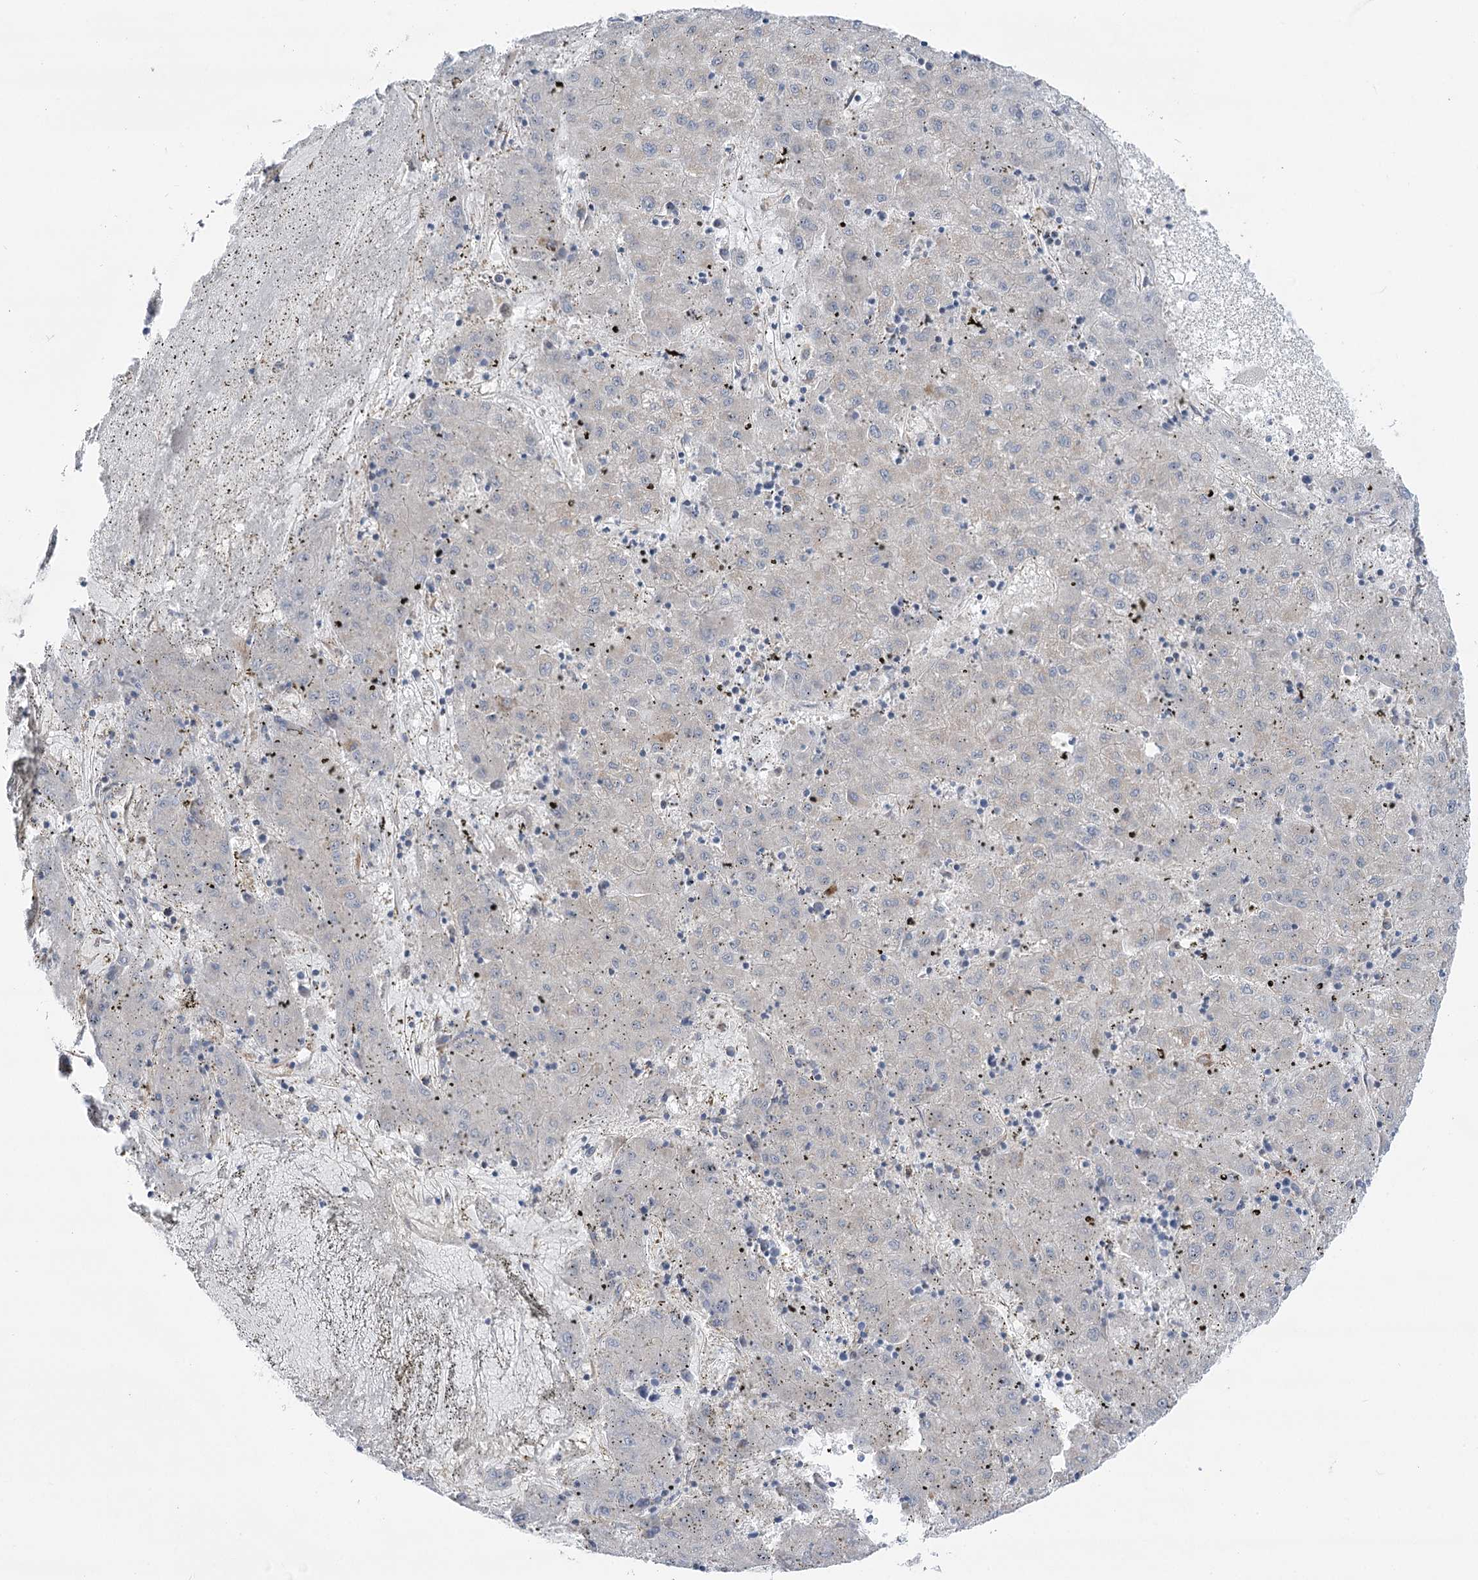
{"staining": {"intensity": "weak", "quantity": "<25%", "location": "cytoplasmic/membranous"}, "tissue": "liver cancer", "cell_type": "Tumor cells", "image_type": "cancer", "snomed": [{"axis": "morphology", "description": "Carcinoma, Hepatocellular, NOS"}, {"axis": "topography", "description": "Liver"}], "caption": "Human liver hepatocellular carcinoma stained for a protein using IHC demonstrates no positivity in tumor cells.", "gene": "SCN11A", "patient": {"sex": "male", "age": 72}}